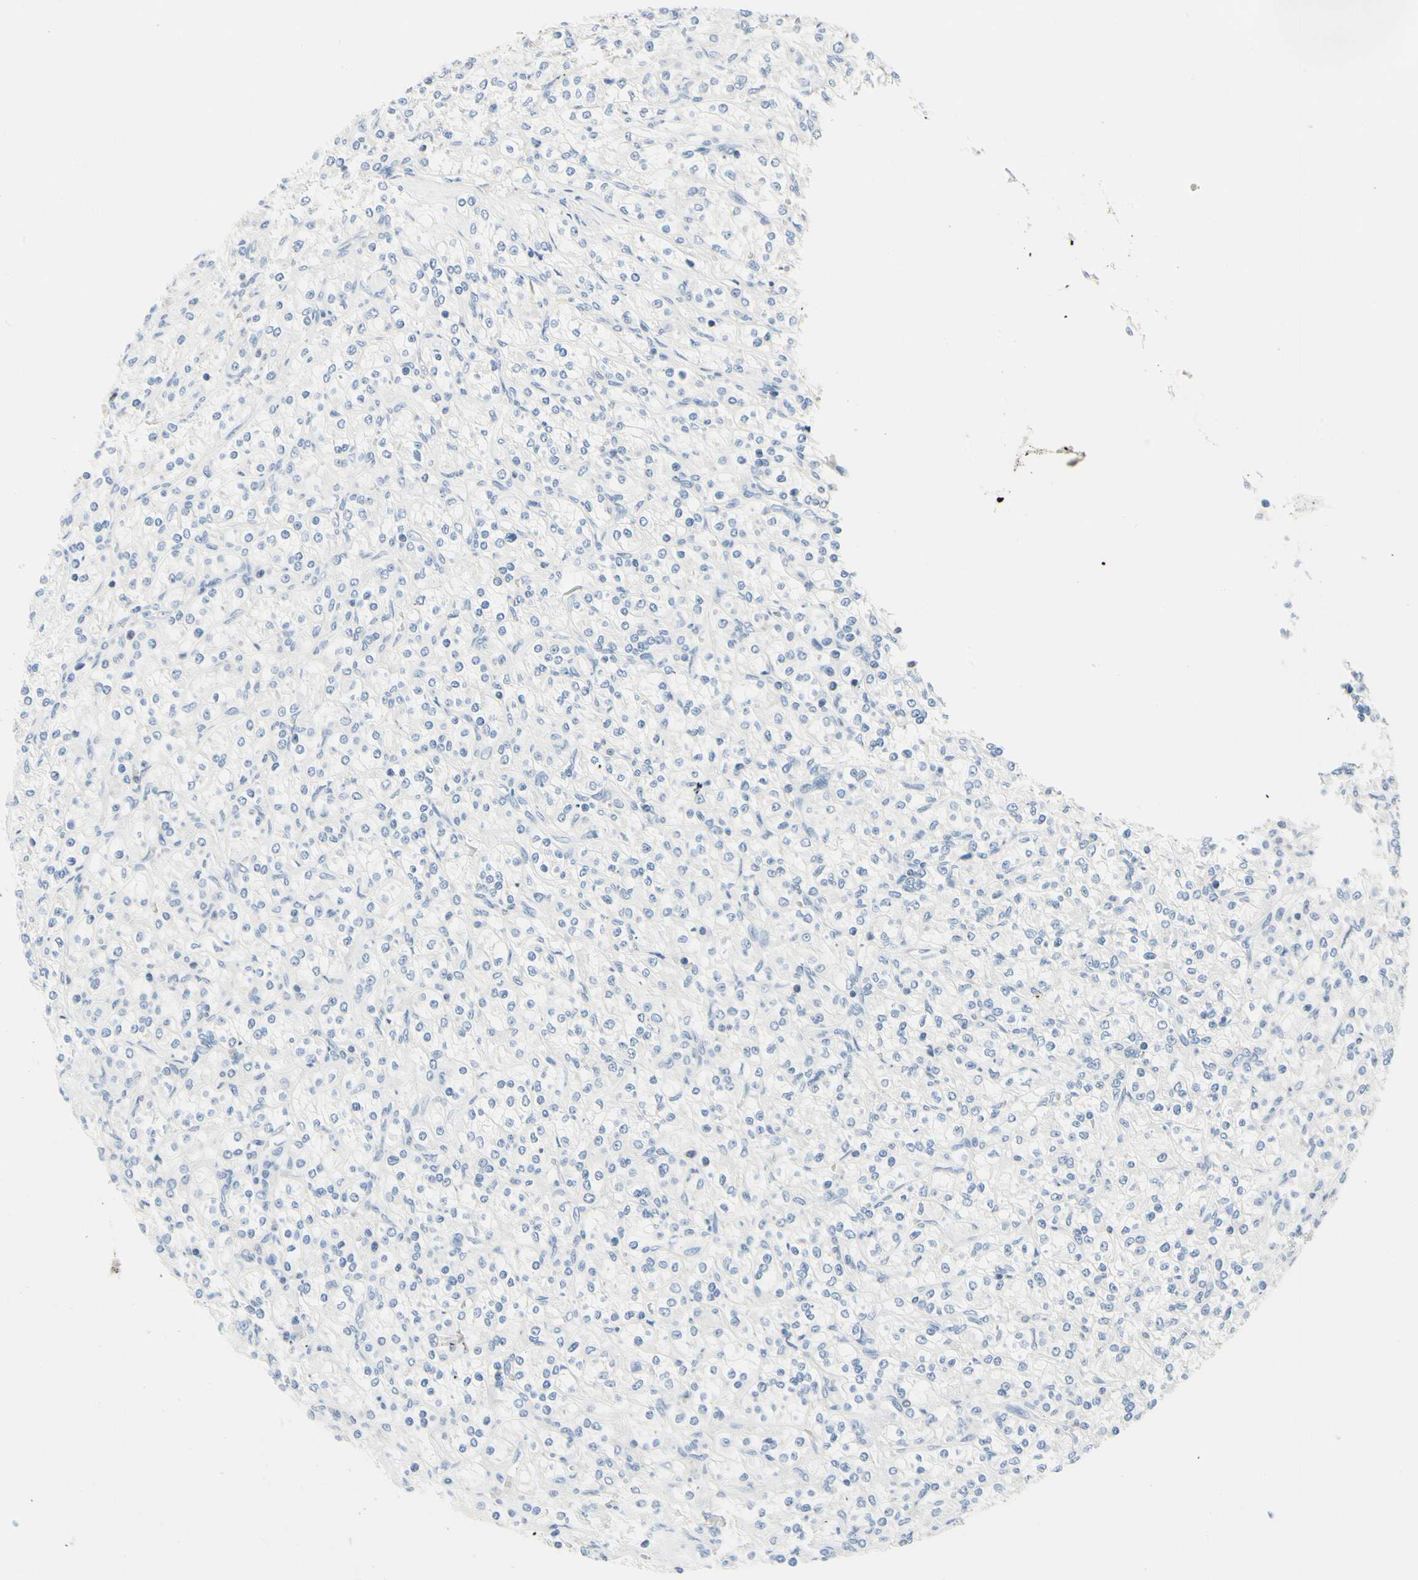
{"staining": {"intensity": "negative", "quantity": "none", "location": "none"}, "tissue": "renal cancer", "cell_type": "Tumor cells", "image_type": "cancer", "snomed": [{"axis": "morphology", "description": "Adenocarcinoma, NOS"}, {"axis": "topography", "description": "Kidney"}], "caption": "Renal cancer (adenocarcinoma) was stained to show a protein in brown. There is no significant positivity in tumor cells.", "gene": "NFATC2", "patient": {"sex": "male", "age": 77}}